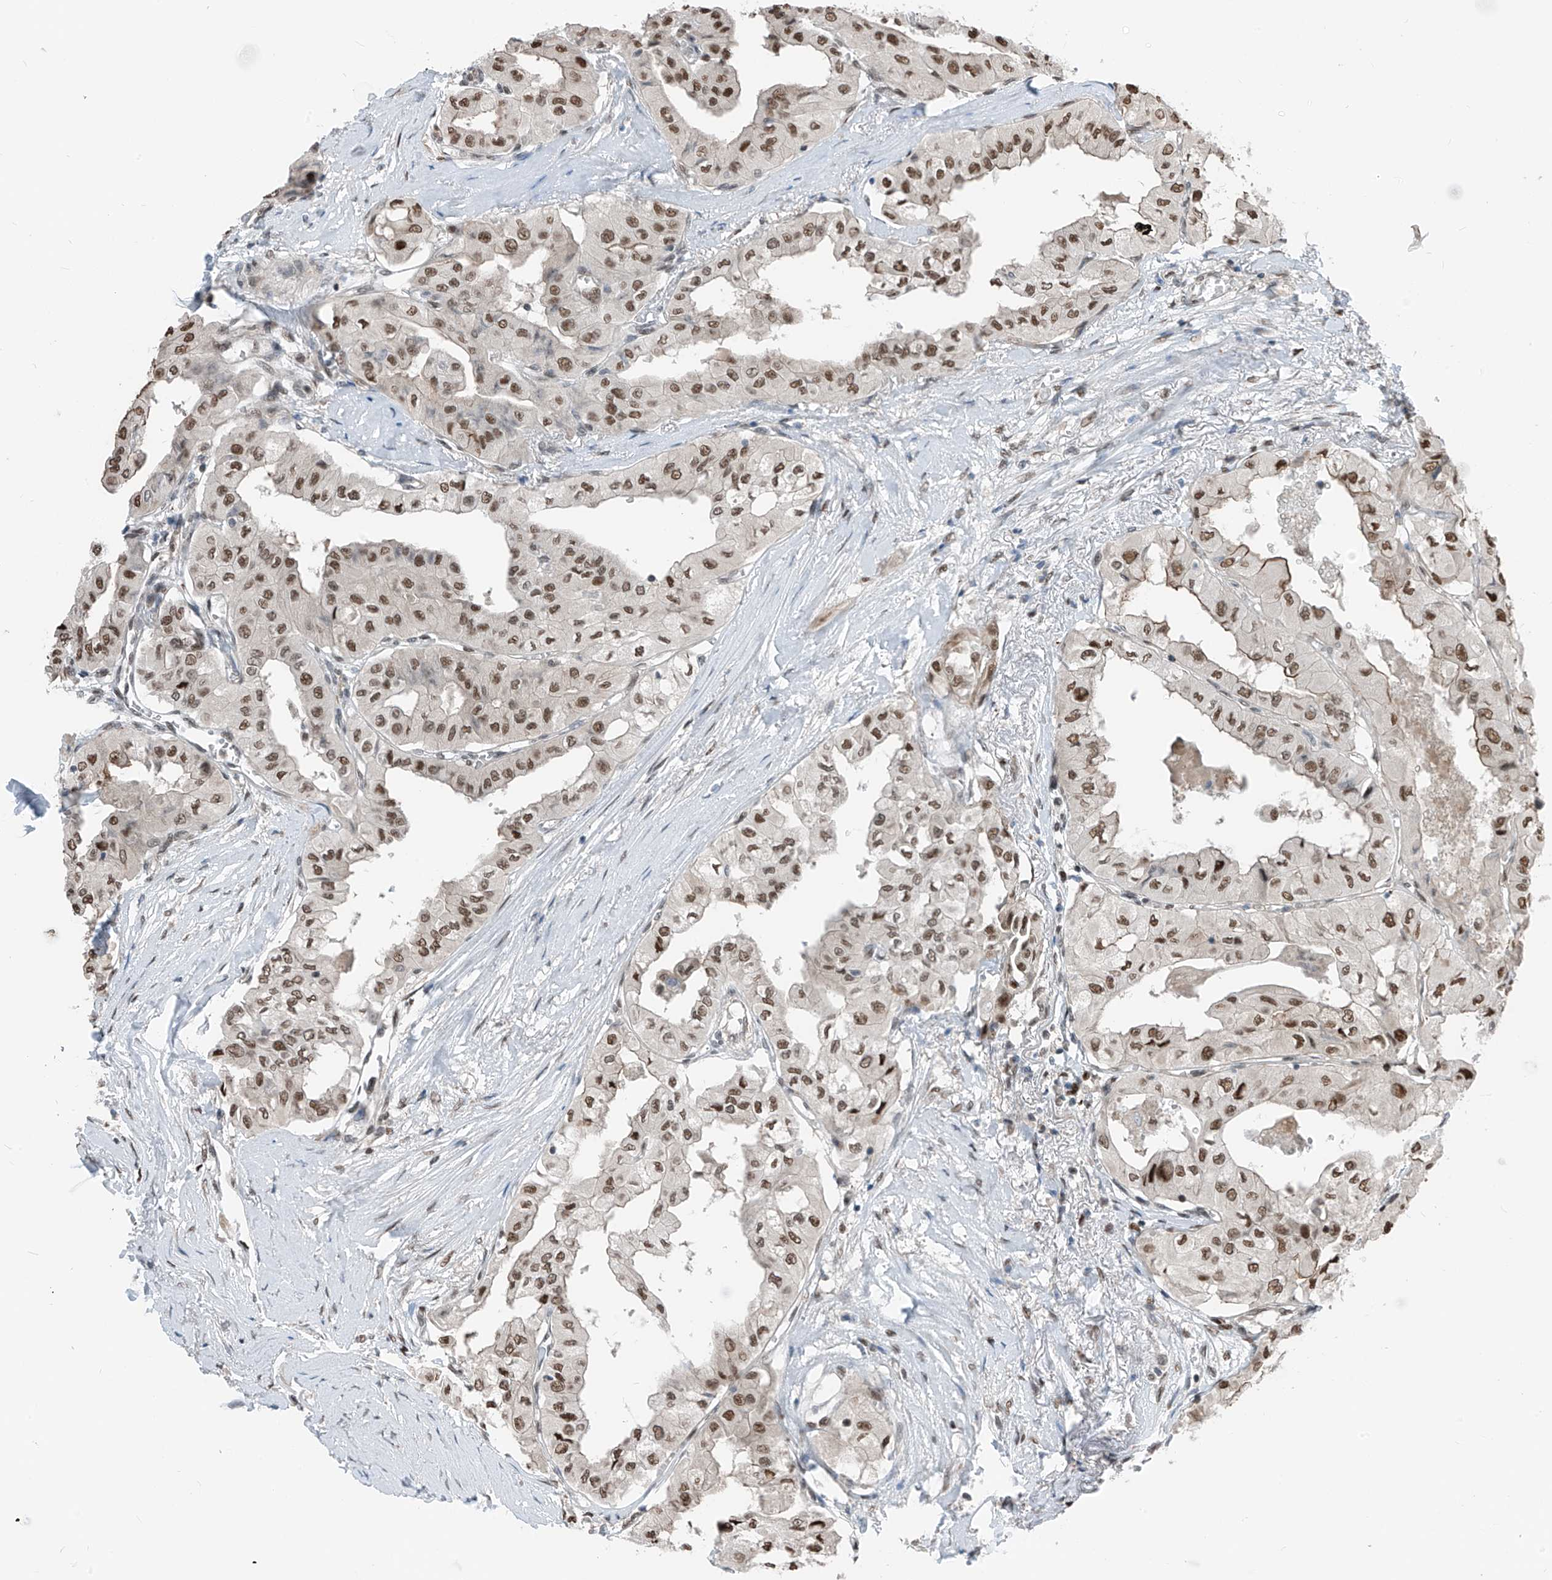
{"staining": {"intensity": "moderate", "quantity": ">75%", "location": "nuclear"}, "tissue": "thyroid cancer", "cell_type": "Tumor cells", "image_type": "cancer", "snomed": [{"axis": "morphology", "description": "Papillary adenocarcinoma, NOS"}, {"axis": "topography", "description": "Thyroid gland"}], "caption": "This is an image of IHC staining of thyroid cancer, which shows moderate staining in the nuclear of tumor cells.", "gene": "RBP7", "patient": {"sex": "female", "age": 59}}